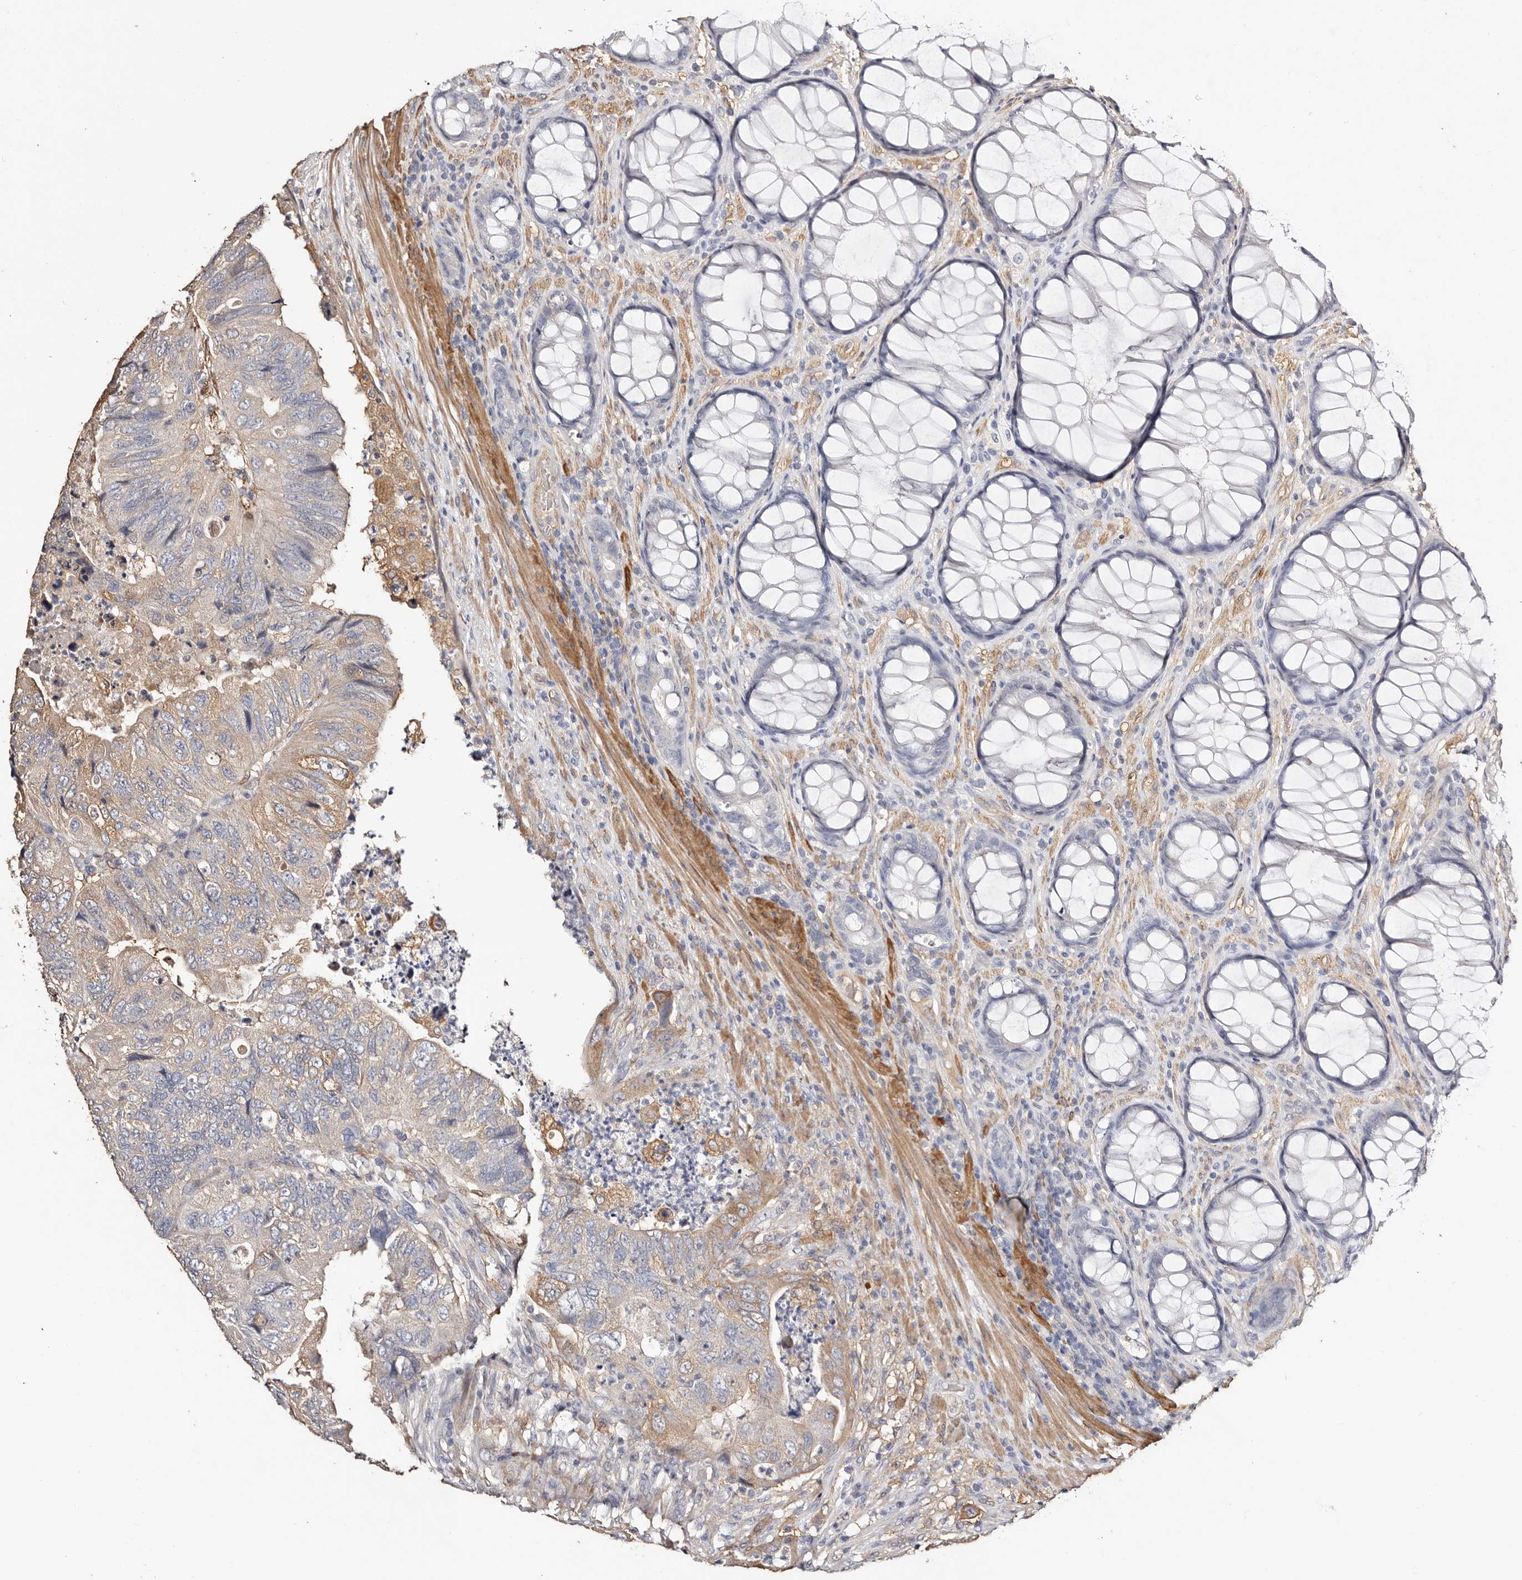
{"staining": {"intensity": "weak", "quantity": "<25%", "location": "cytoplasmic/membranous"}, "tissue": "colorectal cancer", "cell_type": "Tumor cells", "image_type": "cancer", "snomed": [{"axis": "morphology", "description": "Adenocarcinoma, NOS"}, {"axis": "topography", "description": "Rectum"}], "caption": "Immunohistochemistry (IHC) histopathology image of neoplastic tissue: colorectal cancer (adenocarcinoma) stained with DAB exhibits no significant protein expression in tumor cells.", "gene": "TGM2", "patient": {"sex": "male", "age": 63}}